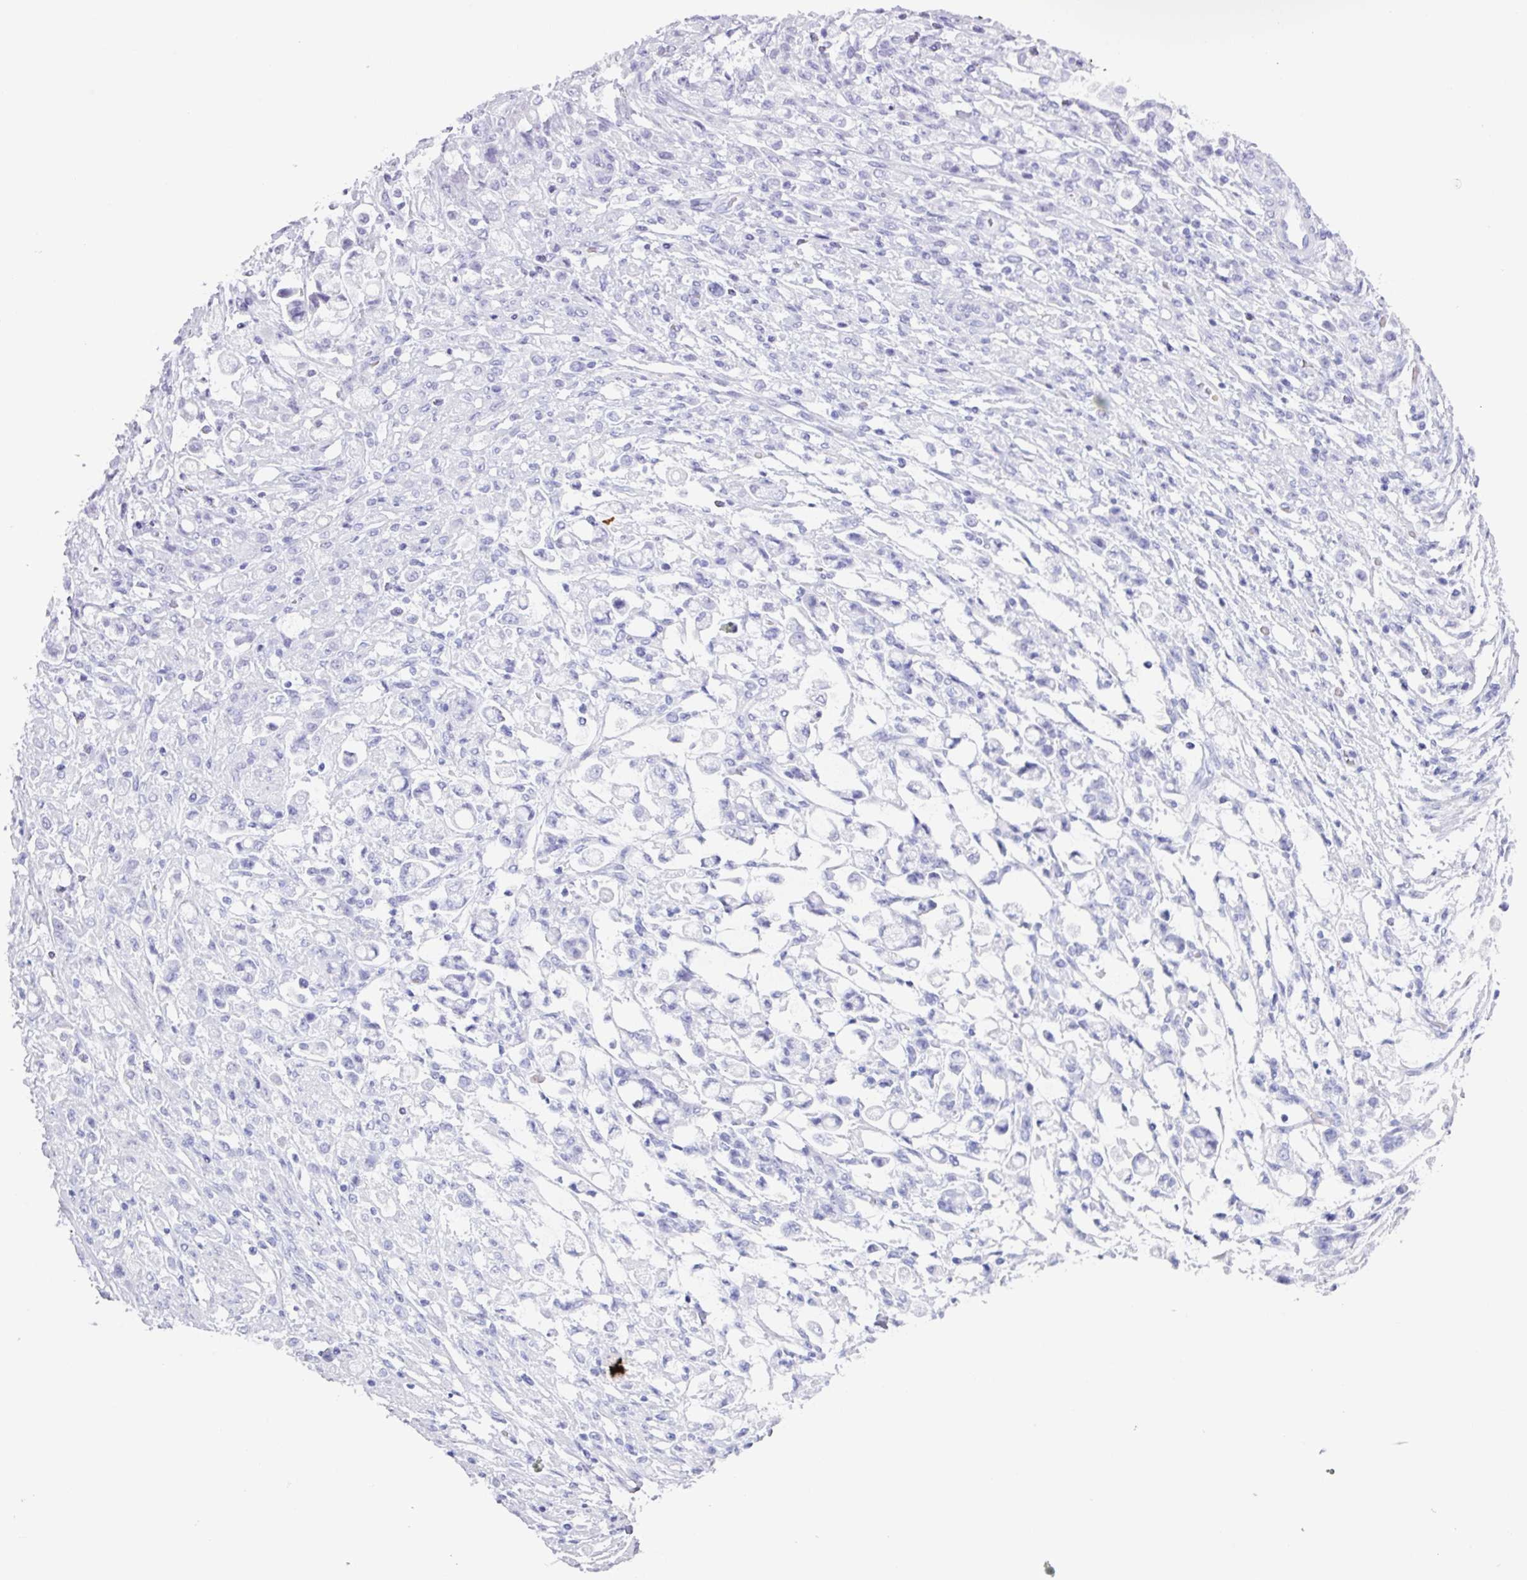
{"staining": {"intensity": "negative", "quantity": "none", "location": "none"}, "tissue": "stomach cancer", "cell_type": "Tumor cells", "image_type": "cancer", "snomed": [{"axis": "morphology", "description": "Adenocarcinoma, NOS"}, {"axis": "topography", "description": "Stomach"}], "caption": "DAB immunohistochemical staining of stomach cancer (adenocarcinoma) demonstrates no significant expression in tumor cells. (DAB immunohistochemistry (IHC) with hematoxylin counter stain).", "gene": "CRYBB2", "patient": {"sex": "female", "age": 60}}